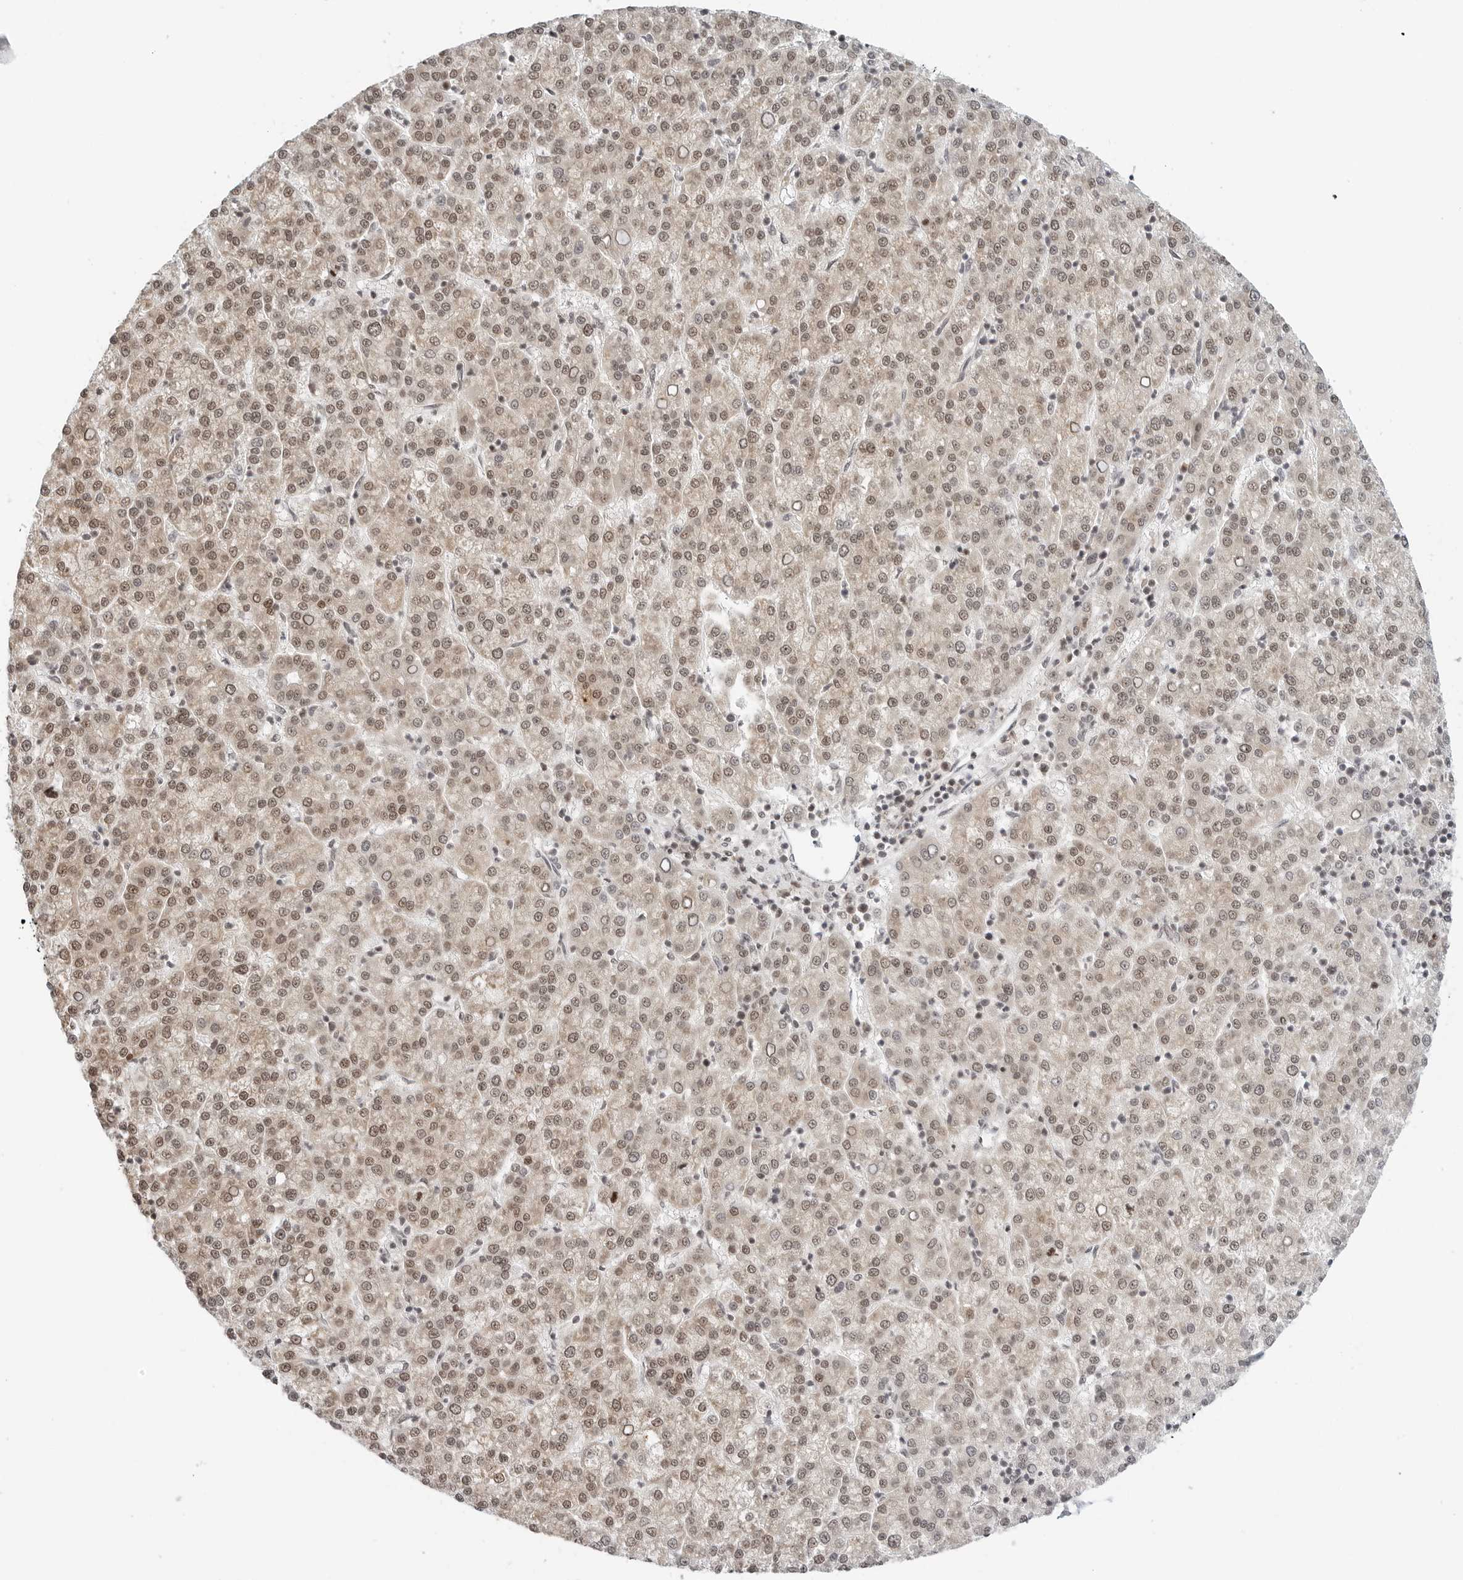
{"staining": {"intensity": "moderate", "quantity": ">75%", "location": "nuclear"}, "tissue": "liver cancer", "cell_type": "Tumor cells", "image_type": "cancer", "snomed": [{"axis": "morphology", "description": "Carcinoma, Hepatocellular, NOS"}, {"axis": "topography", "description": "Liver"}], "caption": "The micrograph exhibits staining of liver hepatocellular carcinoma, revealing moderate nuclear protein positivity (brown color) within tumor cells. The staining was performed using DAB (3,3'-diaminobenzidine) to visualize the protein expression in brown, while the nuclei were stained in blue with hematoxylin (Magnification: 20x).", "gene": "METAP1", "patient": {"sex": "female", "age": 58}}